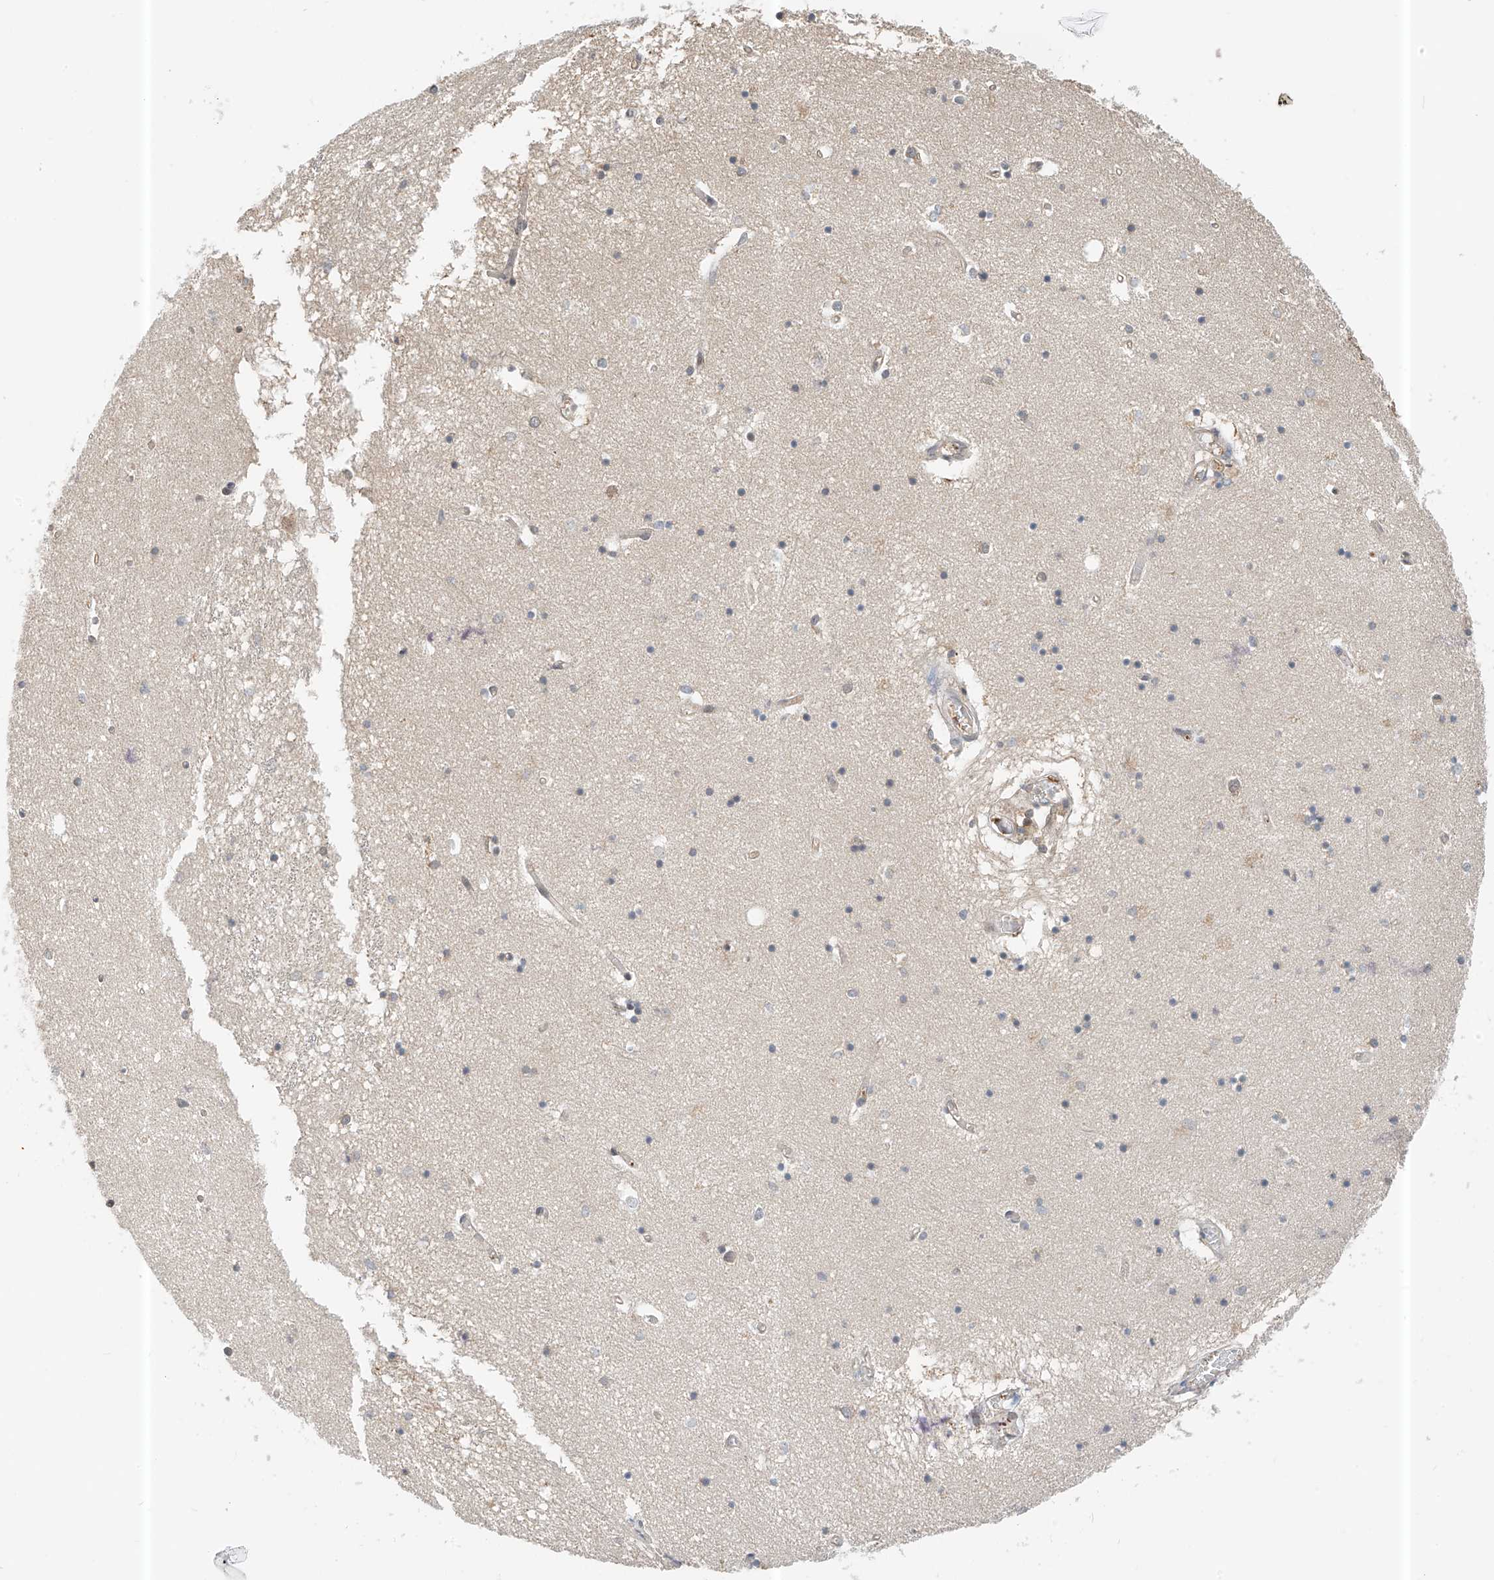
{"staining": {"intensity": "negative", "quantity": "none", "location": "none"}, "tissue": "hippocampus", "cell_type": "Glial cells", "image_type": "normal", "snomed": [{"axis": "morphology", "description": "Normal tissue, NOS"}, {"axis": "topography", "description": "Hippocampus"}], "caption": "An image of human hippocampus is negative for staining in glial cells.", "gene": "PPA2", "patient": {"sex": "male", "age": 70}}